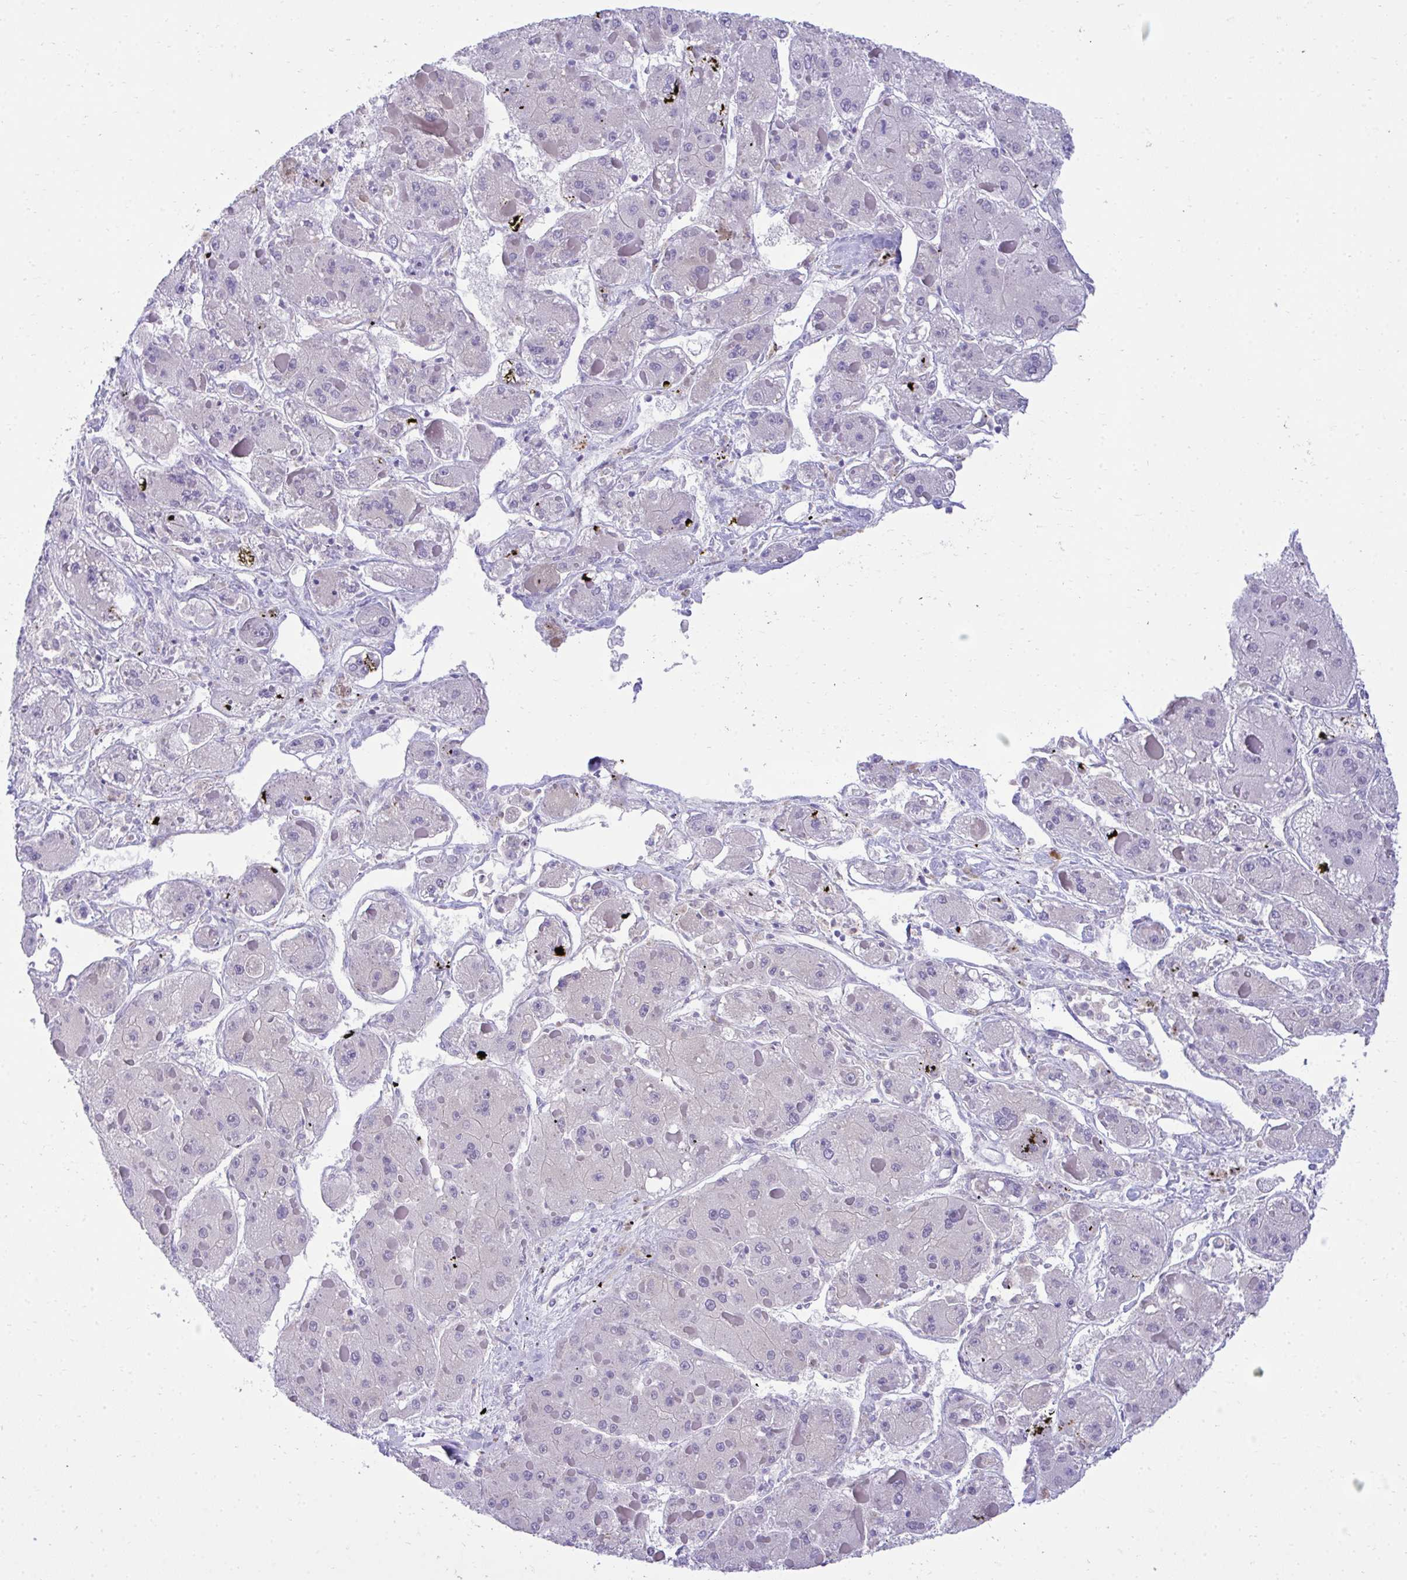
{"staining": {"intensity": "negative", "quantity": "none", "location": "none"}, "tissue": "liver cancer", "cell_type": "Tumor cells", "image_type": "cancer", "snomed": [{"axis": "morphology", "description": "Carcinoma, Hepatocellular, NOS"}, {"axis": "topography", "description": "Liver"}], "caption": "DAB immunohistochemical staining of human liver cancer (hepatocellular carcinoma) demonstrates no significant positivity in tumor cells.", "gene": "TMCO5A", "patient": {"sex": "female", "age": 73}}